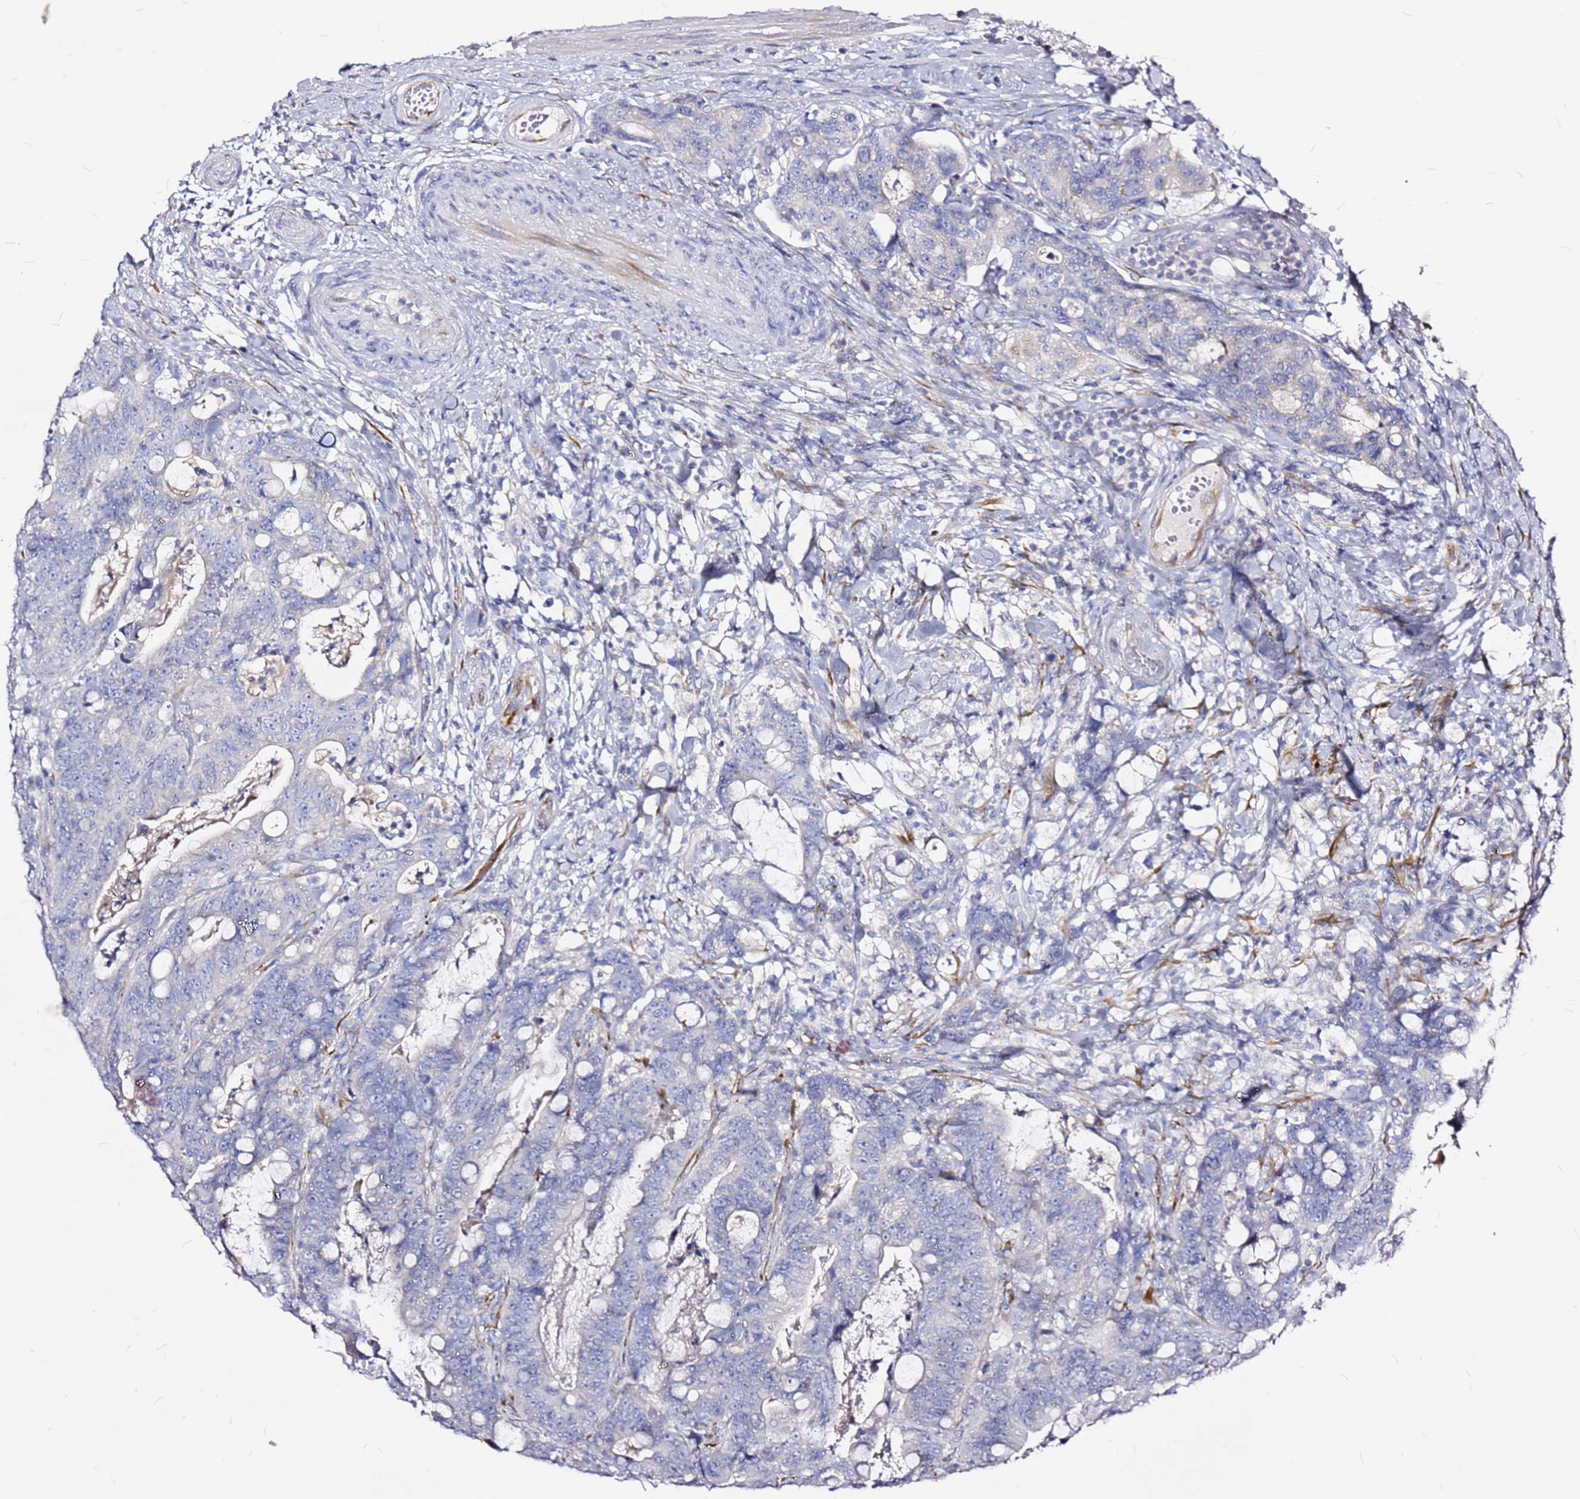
{"staining": {"intensity": "negative", "quantity": "none", "location": "none"}, "tissue": "colorectal cancer", "cell_type": "Tumor cells", "image_type": "cancer", "snomed": [{"axis": "morphology", "description": "Adenocarcinoma, NOS"}, {"axis": "topography", "description": "Colon"}], "caption": "Tumor cells are negative for protein expression in human adenocarcinoma (colorectal).", "gene": "CASD1", "patient": {"sex": "female", "age": 82}}